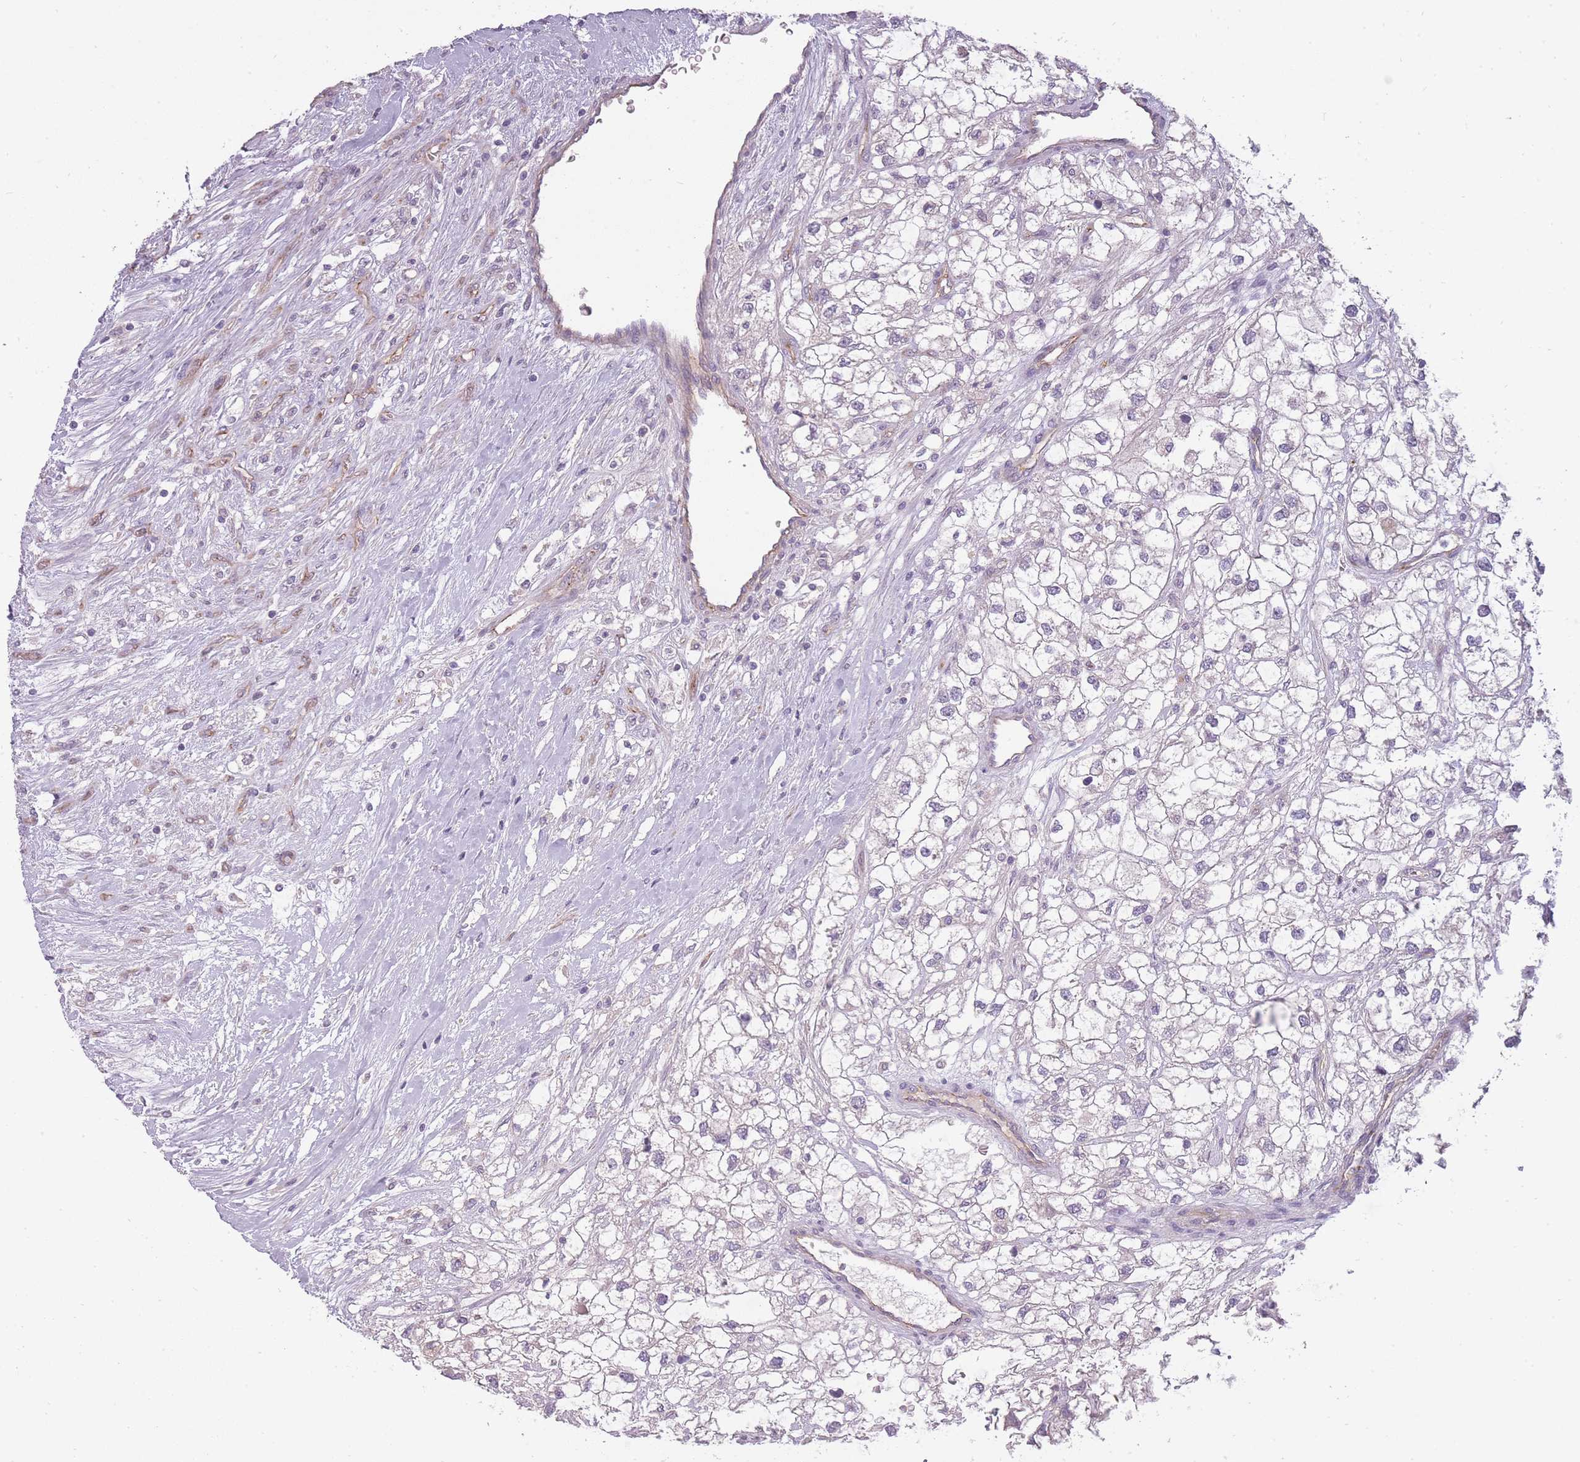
{"staining": {"intensity": "negative", "quantity": "none", "location": "none"}, "tissue": "renal cancer", "cell_type": "Tumor cells", "image_type": "cancer", "snomed": [{"axis": "morphology", "description": "Adenocarcinoma, NOS"}, {"axis": "topography", "description": "Kidney"}], "caption": "Micrograph shows no protein expression in tumor cells of renal cancer (adenocarcinoma) tissue. The staining was performed using DAB (3,3'-diaminobenzidine) to visualize the protein expression in brown, while the nuclei were stained in blue with hematoxylin (Magnification: 20x).", "gene": "SLC8A2", "patient": {"sex": "male", "age": 59}}